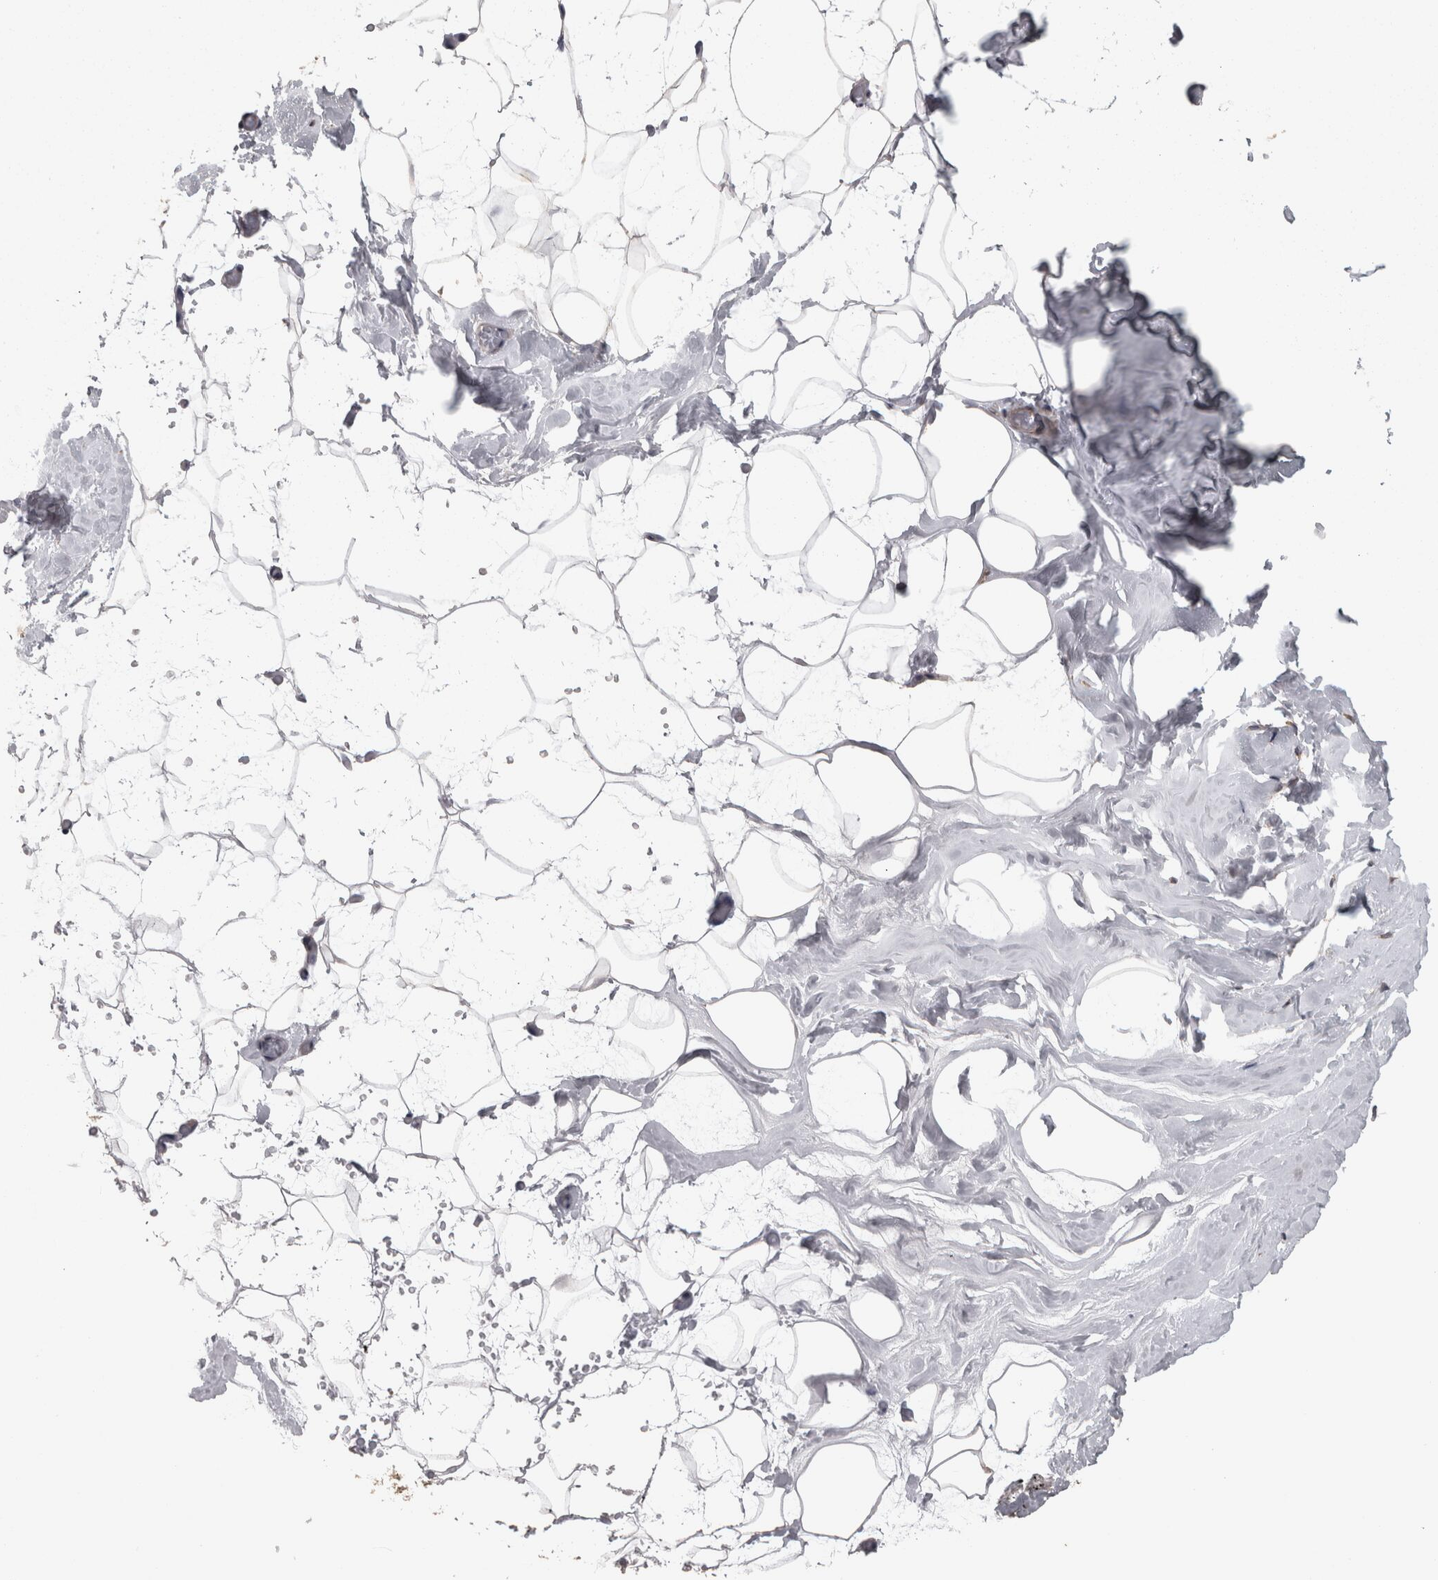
{"staining": {"intensity": "weak", "quantity": ">75%", "location": "cytoplasmic/membranous"}, "tissue": "adipose tissue", "cell_type": "Adipocytes", "image_type": "normal", "snomed": [{"axis": "morphology", "description": "Normal tissue, NOS"}, {"axis": "morphology", "description": "Fibrosis, NOS"}, {"axis": "topography", "description": "Breast"}, {"axis": "topography", "description": "Adipose tissue"}], "caption": "Protein expression by immunohistochemistry (IHC) exhibits weak cytoplasmic/membranous expression in about >75% of adipocytes in normal adipose tissue.", "gene": "RAB29", "patient": {"sex": "female", "age": 39}}